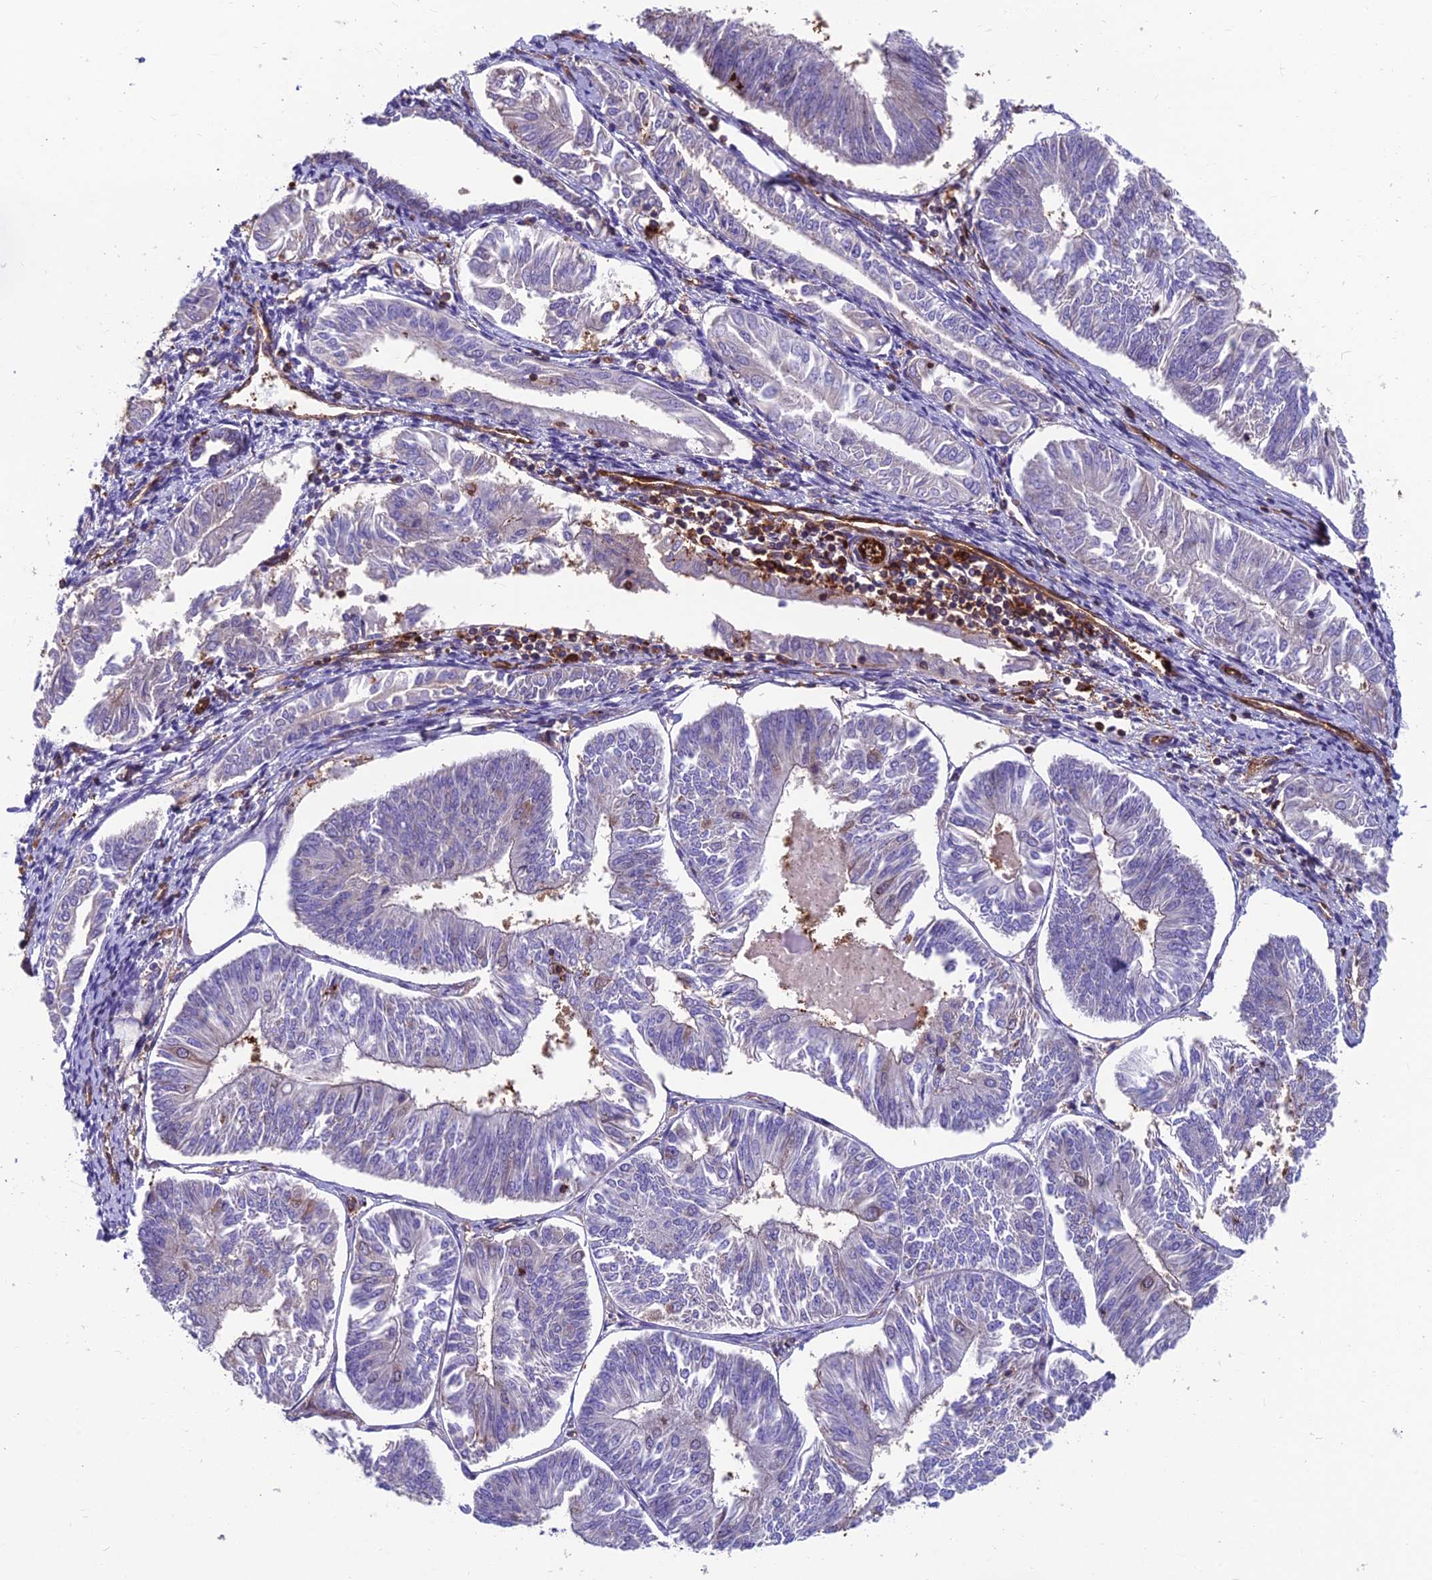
{"staining": {"intensity": "negative", "quantity": "none", "location": "none"}, "tissue": "endometrial cancer", "cell_type": "Tumor cells", "image_type": "cancer", "snomed": [{"axis": "morphology", "description": "Adenocarcinoma, NOS"}, {"axis": "topography", "description": "Endometrium"}], "caption": "High magnification brightfield microscopy of endometrial cancer (adenocarcinoma) stained with DAB (3,3'-diaminobenzidine) (brown) and counterstained with hematoxylin (blue): tumor cells show no significant staining.", "gene": "RTN4RL1", "patient": {"sex": "female", "age": 58}}